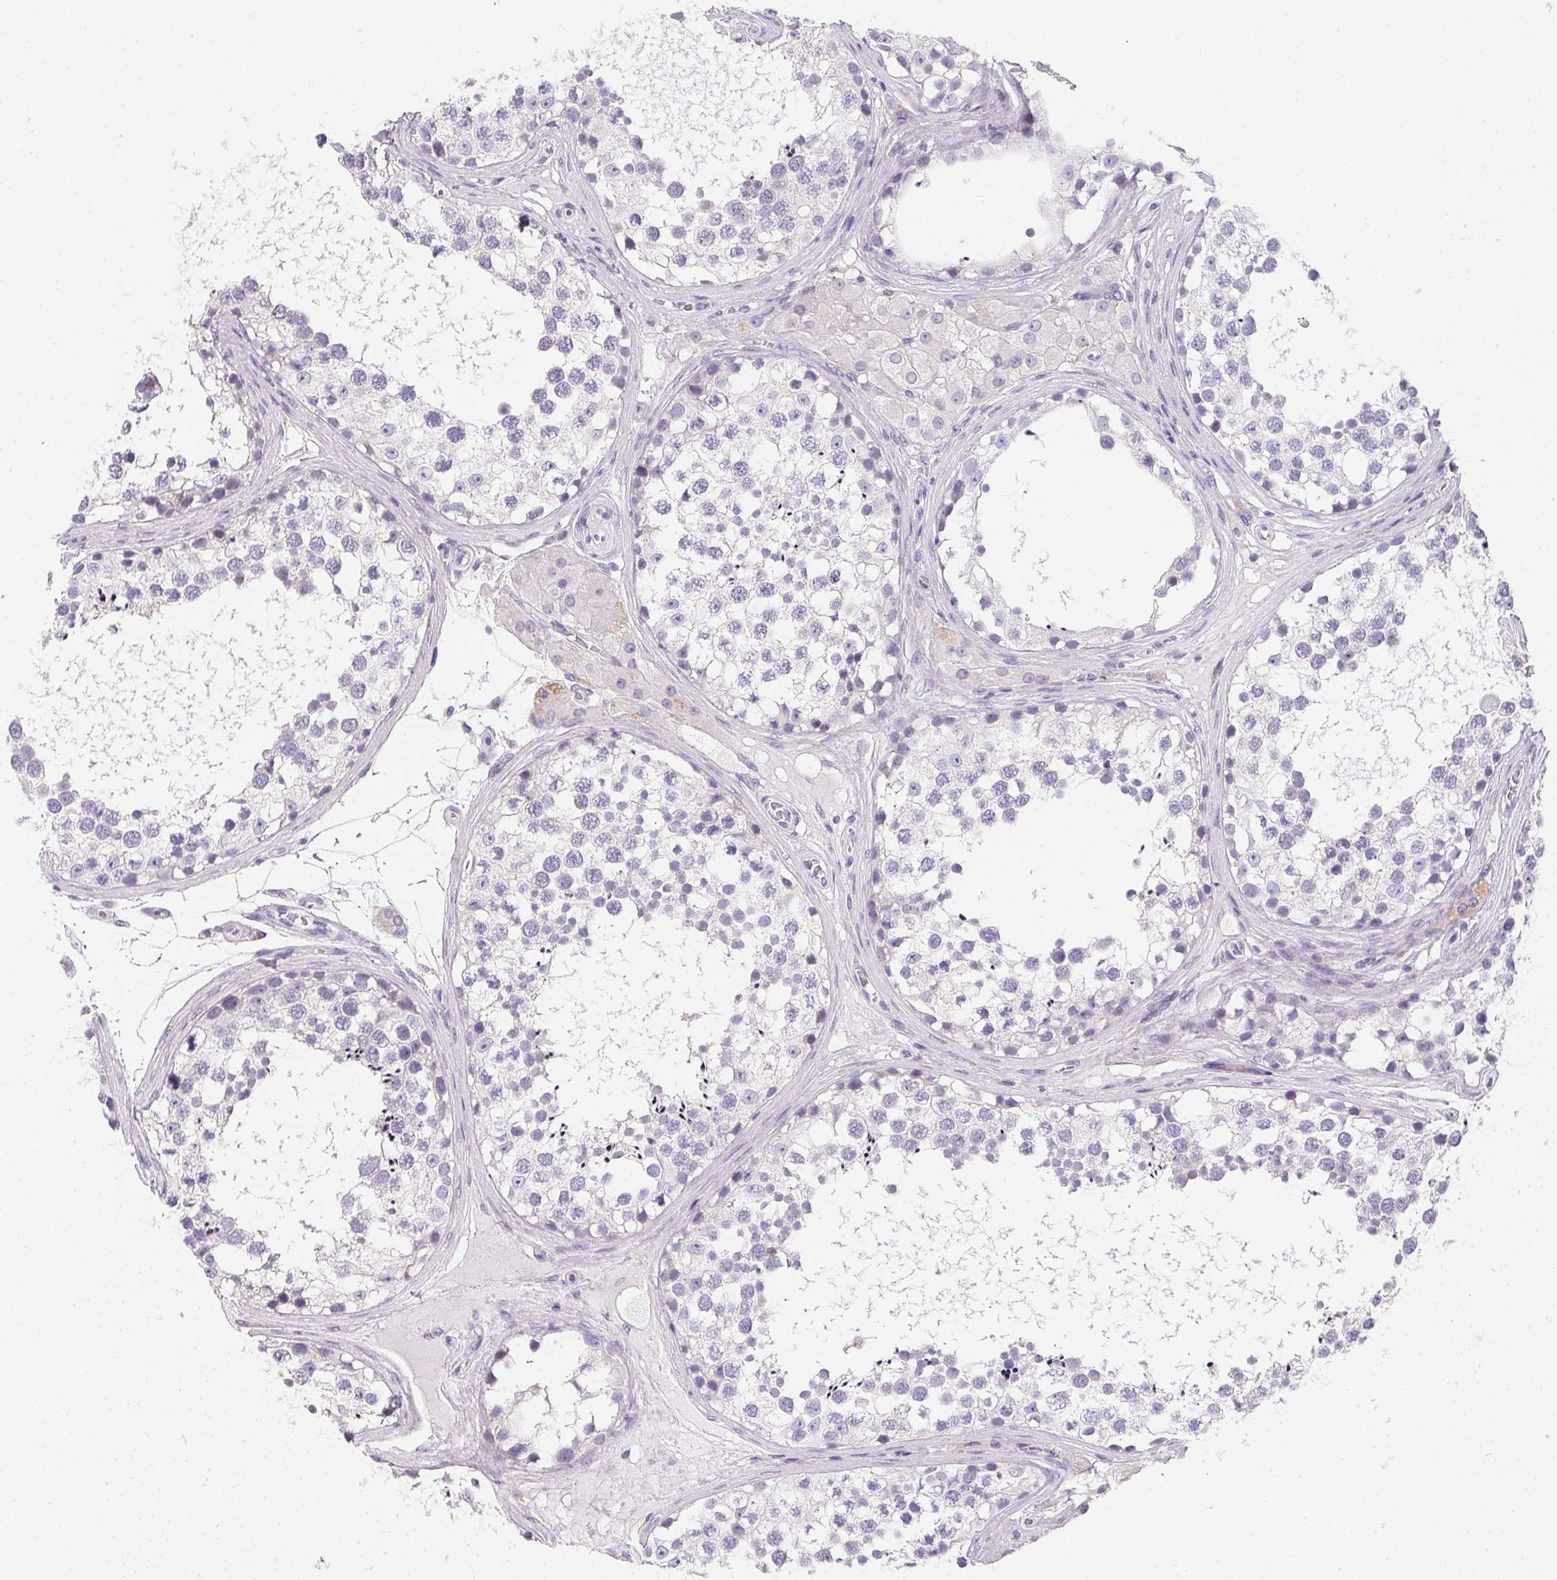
{"staining": {"intensity": "negative", "quantity": "none", "location": "none"}, "tissue": "testis", "cell_type": "Cells in seminiferous ducts", "image_type": "normal", "snomed": [{"axis": "morphology", "description": "Normal tissue, NOS"}, {"axis": "morphology", "description": "Seminoma, NOS"}, {"axis": "topography", "description": "Testis"}], "caption": "A high-resolution histopathology image shows immunohistochemistry (IHC) staining of benign testis, which shows no significant staining in cells in seminiferous ducts. (IHC, brightfield microscopy, high magnification).", "gene": "MAP1A", "patient": {"sex": "male", "age": 65}}